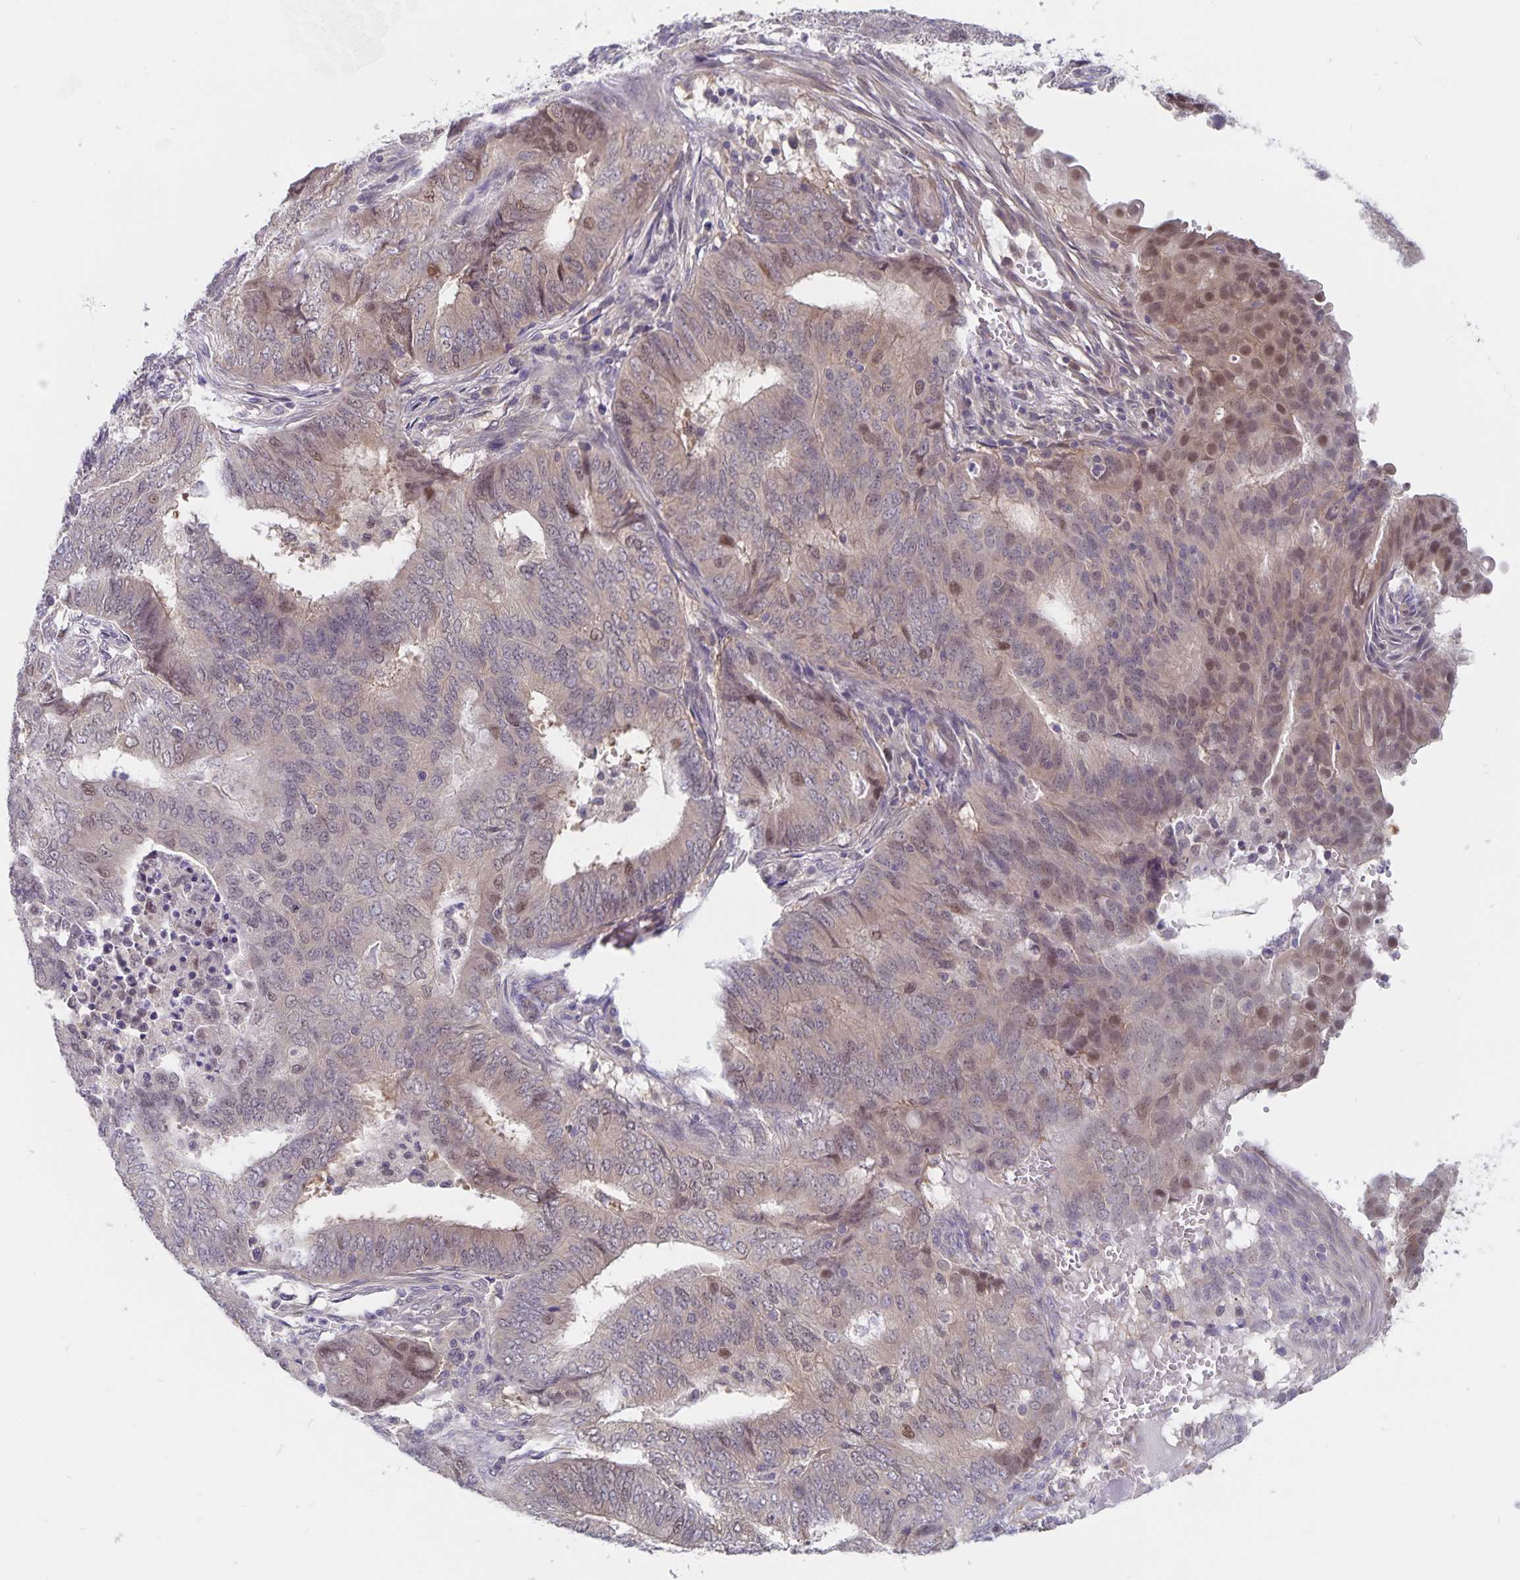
{"staining": {"intensity": "weak", "quantity": "<25%", "location": "nuclear"}, "tissue": "endometrial cancer", "cell_type": "Tumor cells", "image_type": "cancer", "snomed": [{"axis": "morphology", "description": "Adenocarcinoma, NOS"}, {"axis": "topography", "description": "Endometrium"}], "caption": "Immunohistochemistry of adenocarcinoma (endometrial) demonstrates no staining in tumor cells.", "gene": "BAG6", "patient": {"sex": "female", "age": 62}}